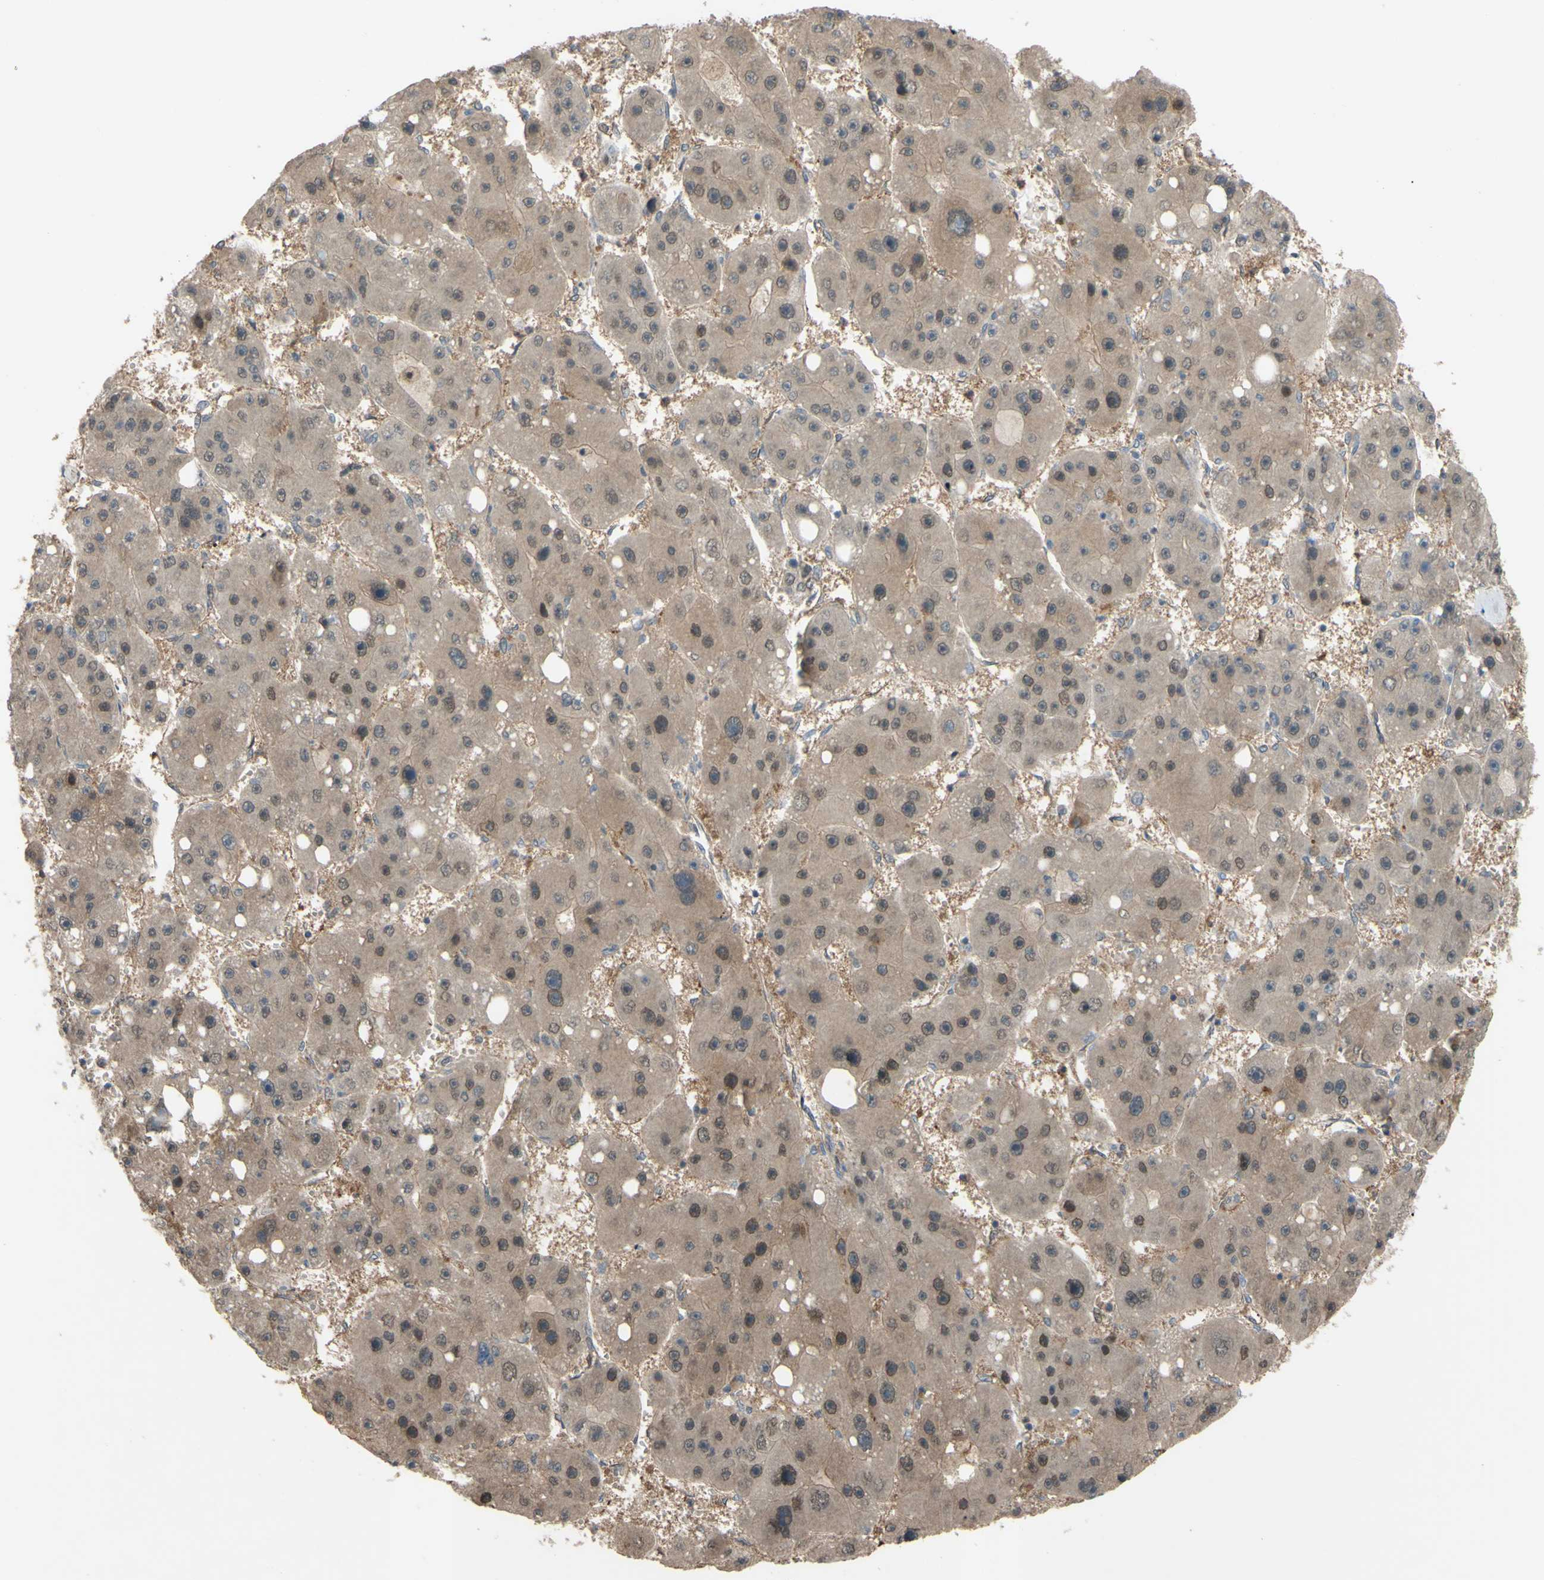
{"staining": {"intensity": "moderate", "quantity": ">75%", "location": "cytoplasmic/membranous,nuclear"}, "tissue": "liver cancer", "cell_type": "Tumor cells", "image_type": "cancer", "snomed": [{"axis": "morphology", "description": "Carcinoma, Hepatocellular, NOS"}, {"axis": "topography", "description": "Liver"}], "caption": "High-magnification brightfield microscopy of liver cancer (hepatocellular carcinoma) stained with DAB (3,3'-diaminobenzidine) (brown) and counterstained with hematoxylin (blue). tumor cells exhibit moderate cytoplasmic/membranous and nuclear expression is appreciated in about>75% of cells.", "gene": "SHROOM4", "patient": {"sex": "female", "age": 61}}